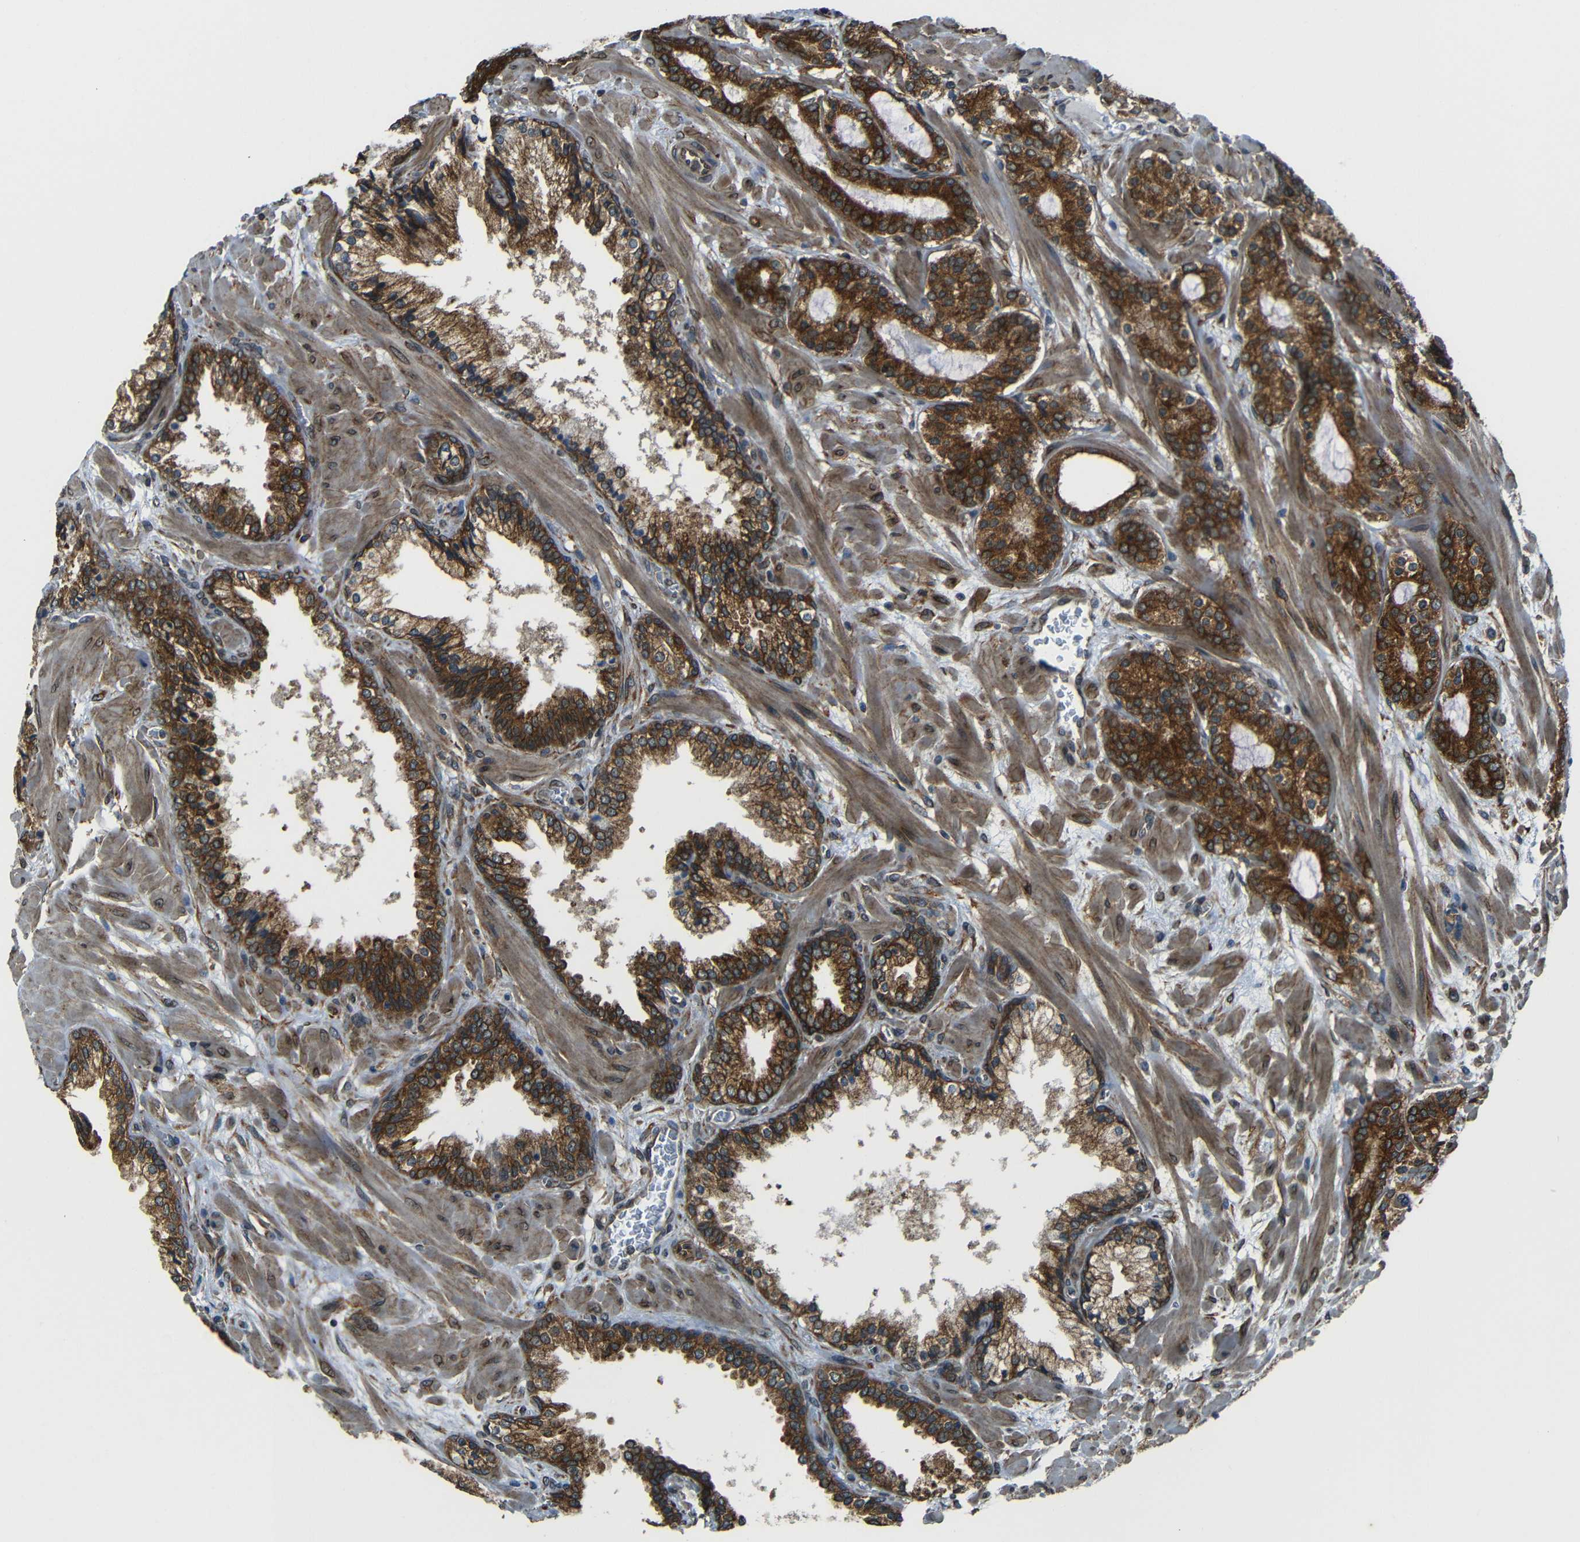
{"staining": {"intensity": "strong", "quantity": ">75%", "location": "cytoplasmic/membranous"}, "tissue": "prostate cancer", "cell_type": "Tumor cells", "image_type": "cancer", "snomed": [{"axis": "morphology", "description": "Adenocarcinoma, Low grade"}, {"axis": "topography", "description": "Prostate"}], "caption": "The micrograph reveals a brown stain indicating the presence of a protein in the cytoplasmic/membranous of tumor cells in prostate cancer.", "gene": "VAPB", "patient": {"sex": "male", "age": 63}}